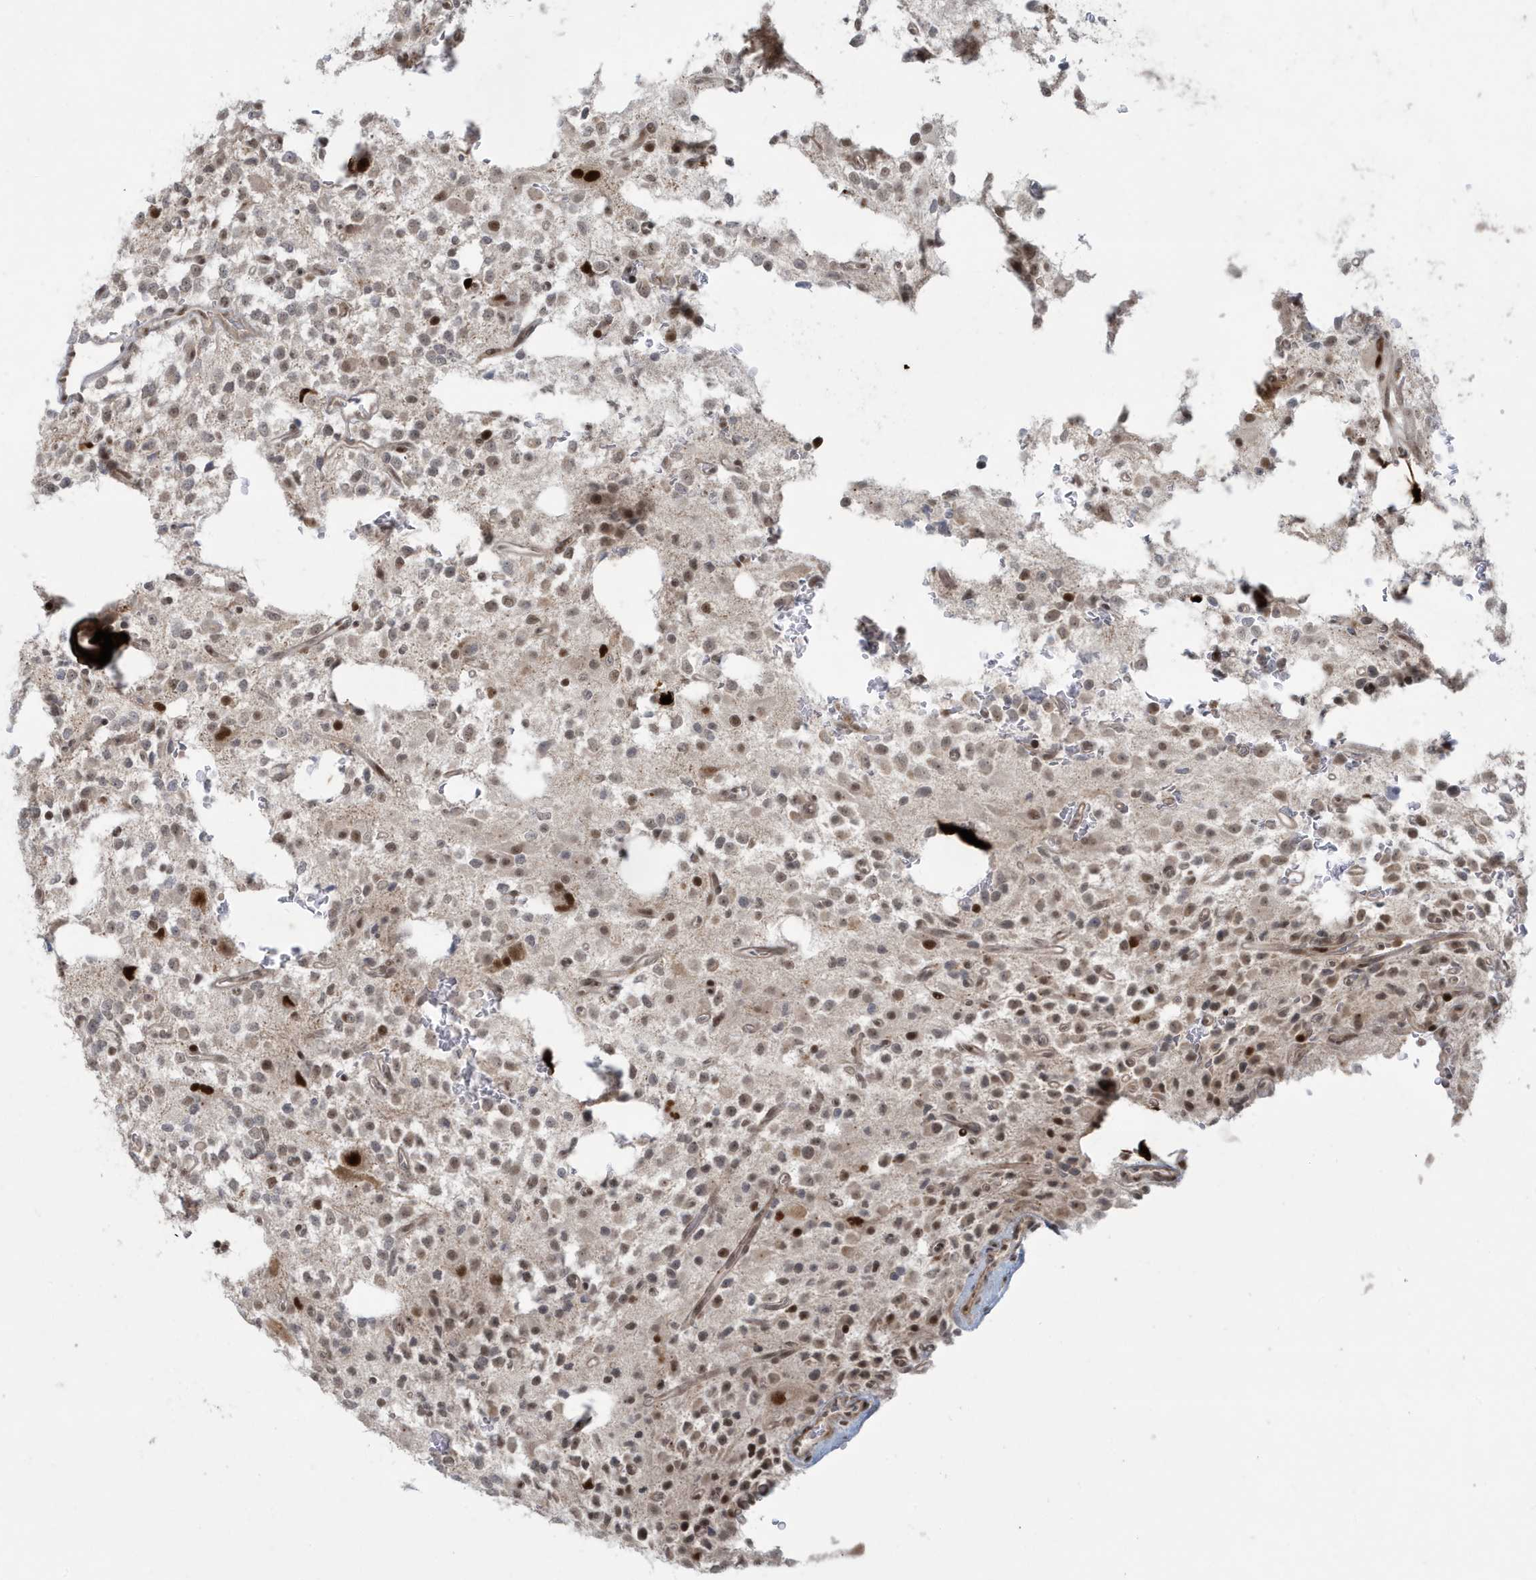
{"staining": {"intensity": "moderate", "quantity": ">75%", "location": "nuclear"}, "tissue": "glioma", "cell_type": "Tumor cells", "image_type": "cancer", "snomed": [{"axis": "morphology", "description": "Glioma, malignant, High grade"}, {"axis": "topography", "description": "Brain"}], "caption": "High-power microscopy captured an immunohistochemistry image of high-grade glioma (malignant), revealing moderate nuclear staining in approximately >75% of tumor cells. The staining is performed using DAB (3,3'-diaminobenzidine) brown chromogen to label protein expression. The nuclei are counter-stained blue using hematoxylin.", "gene": "C1orf52", "patient": {"sex": "female", "age": 62}}